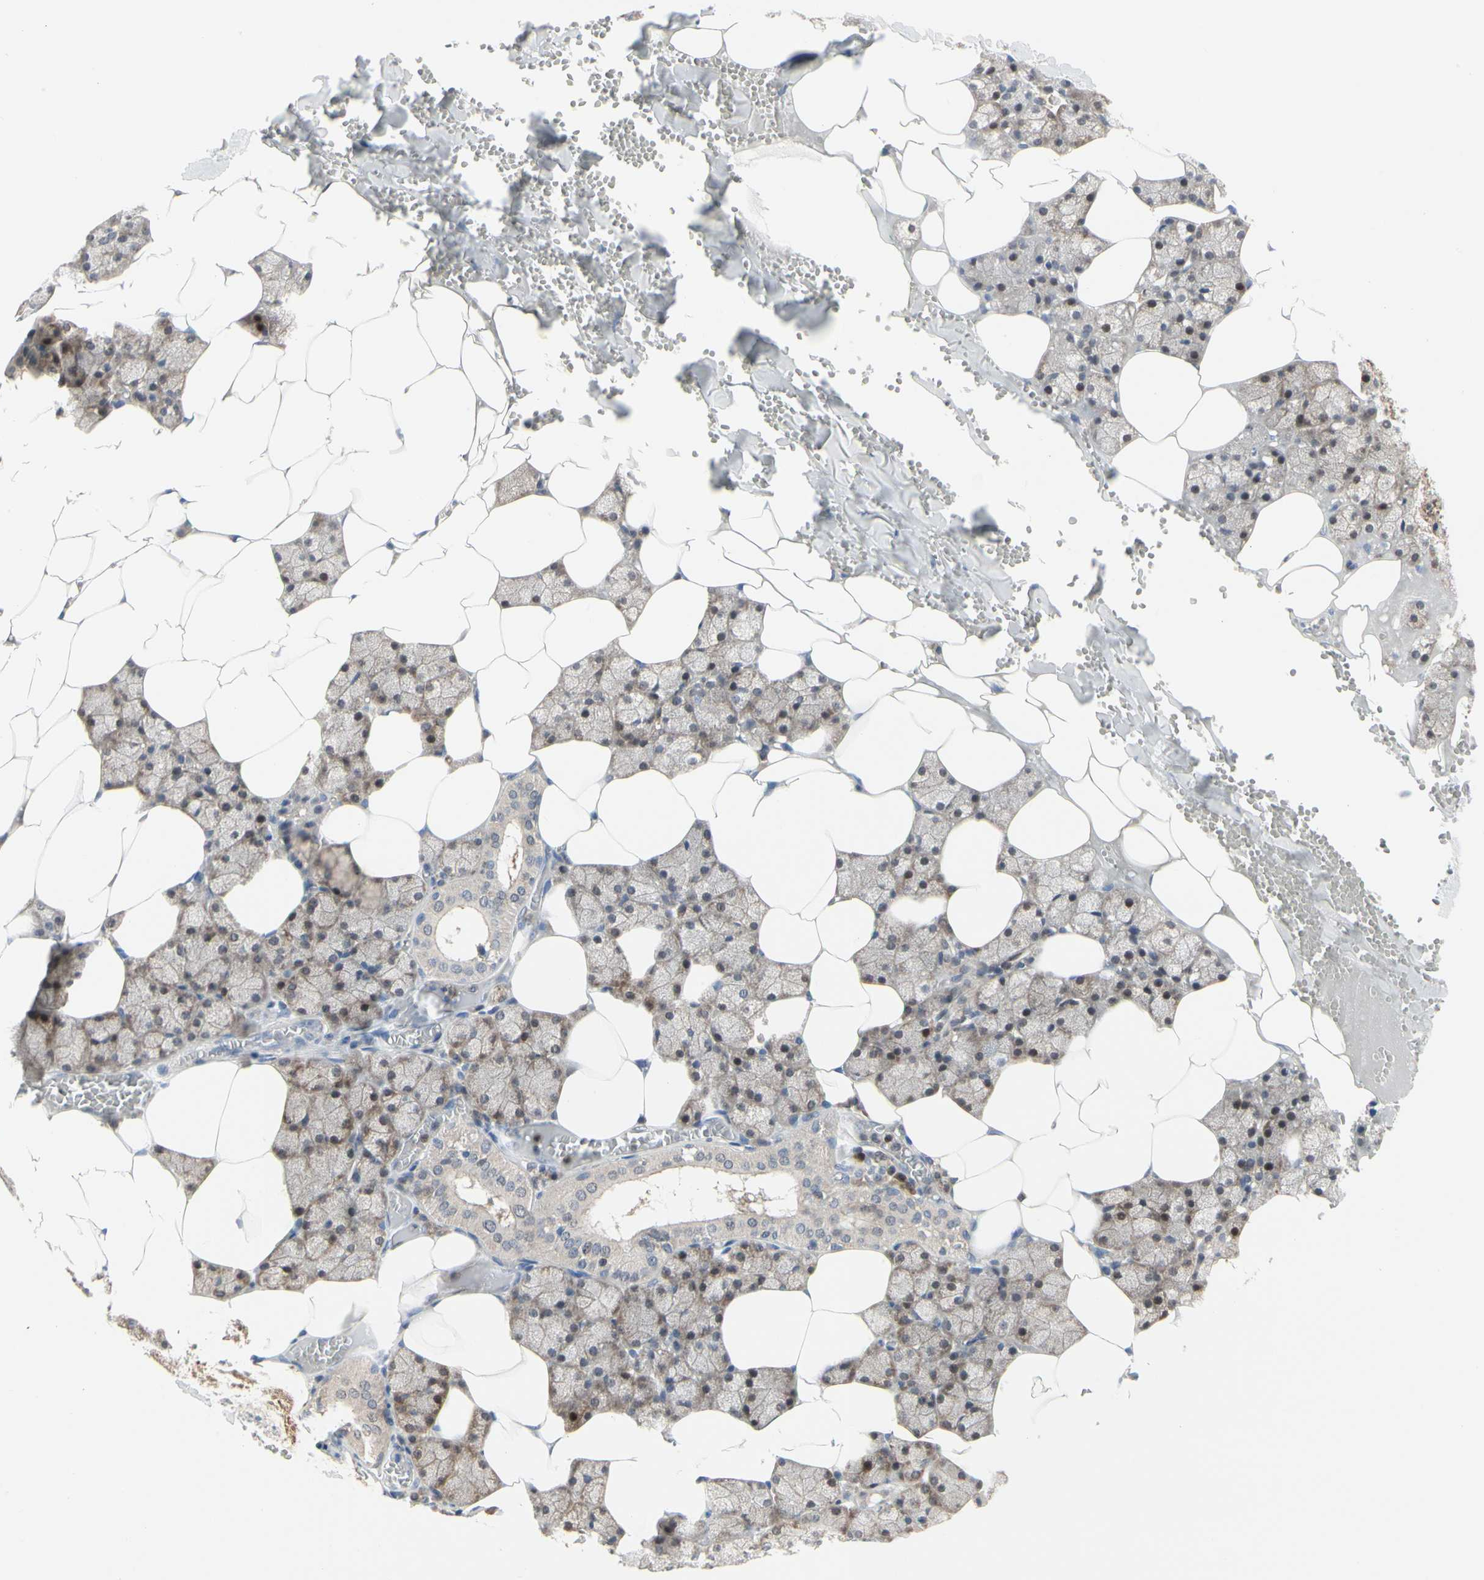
{"staining": {"intensity": "weak", "quantity": ">75%", "location": "cytoplasmic/membranous"}, "tissue": "salivary gland", "cell_type": "Glandular cells", "image_type": "normal", "snomed": [{"axis": "morphology", "description": "Normal tissue, NOS"}, {"axis": "topography", "description": "Salivary gland"}], "caption": "Glandular cells show low levels of weak cytoplasmic/membranous staining in approximately >75% of cells in benign human salivary gland. (IHC, brightfield microscopy, high magnification).", "gene": "CDK5", "patient": {"sex": "male", "age": 62}}